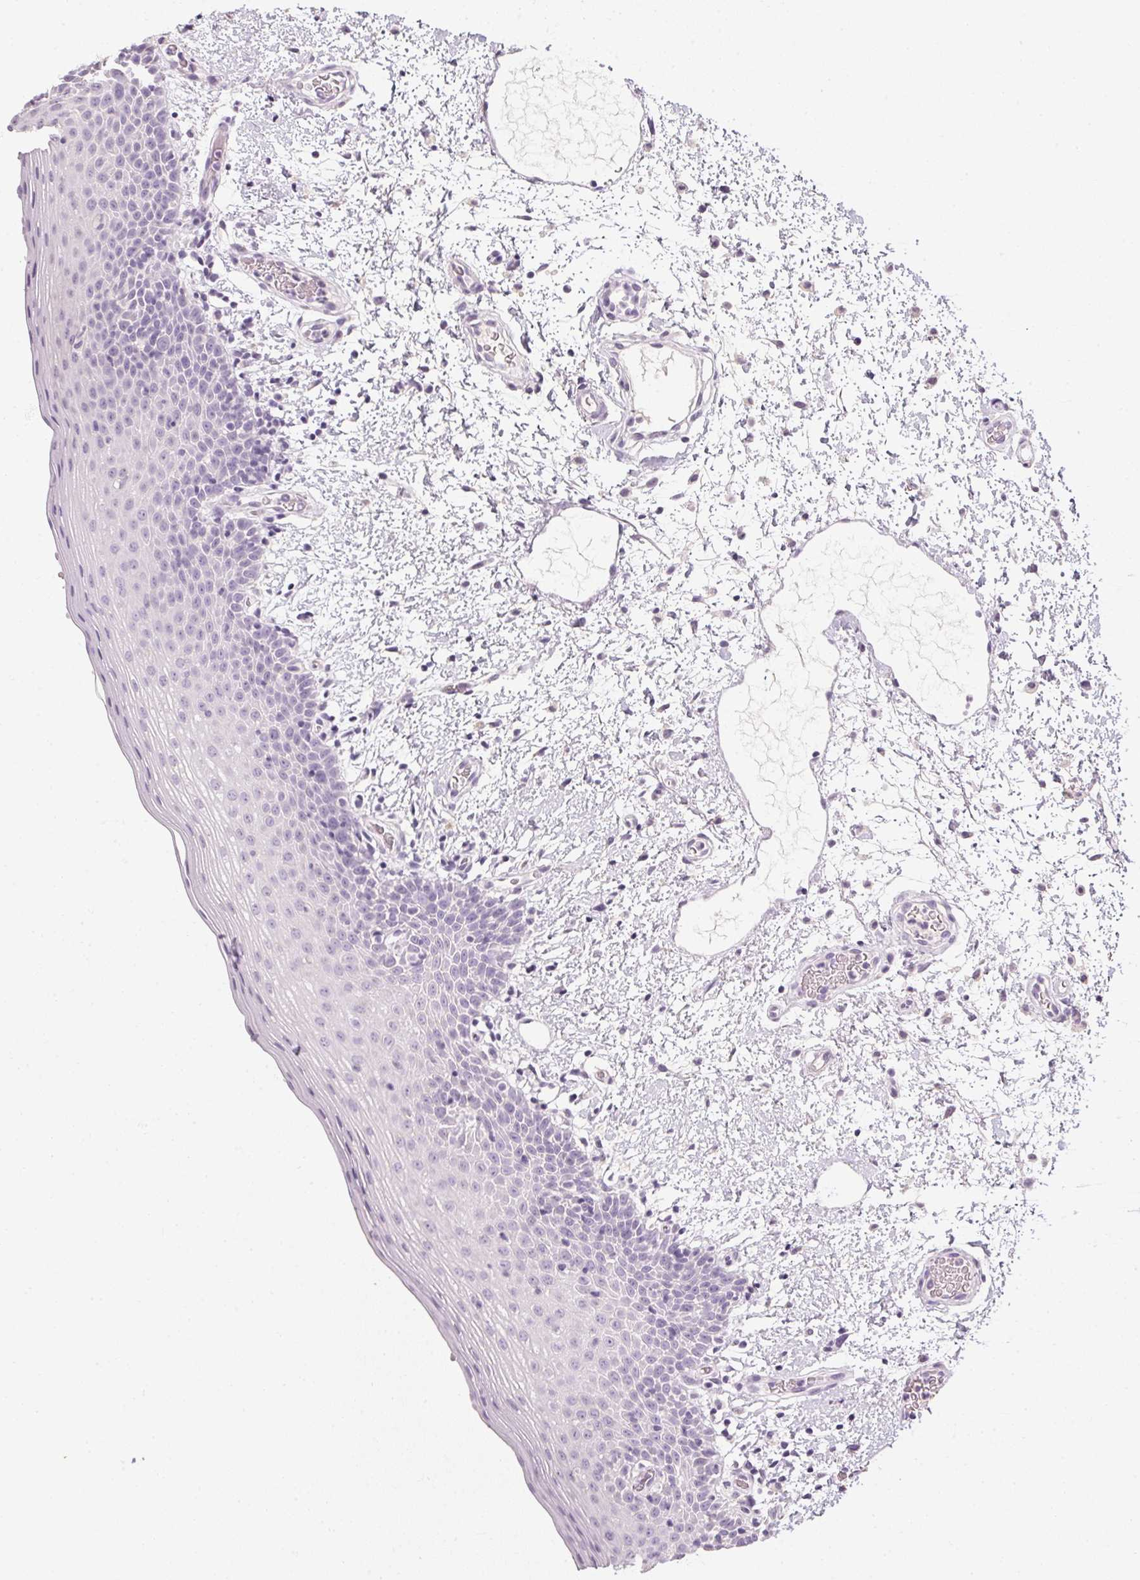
{"staining": {"intensity": "negative", "quantity": "none", "location": "none"}, "tissue": "oral mucosa", "cell_type": "Squamous epithelial cells", "image_type": "normal", "snomed": [{"axis": "morphology", "description": "Normal tissue, NOS"}, {"axis": "topography", "description": "Oral tissue"}, {"axis": "topography", "description": "Head-Neck"}], "caption": "IHC of normal human oral mucosa exhibits no staining in squamous epithelial cells. (DAB (3,3'-diaminobenzidine) IHC, high magnification).", "gene": "TMEM72", "patient": {"sex": "female", "age": 55}}